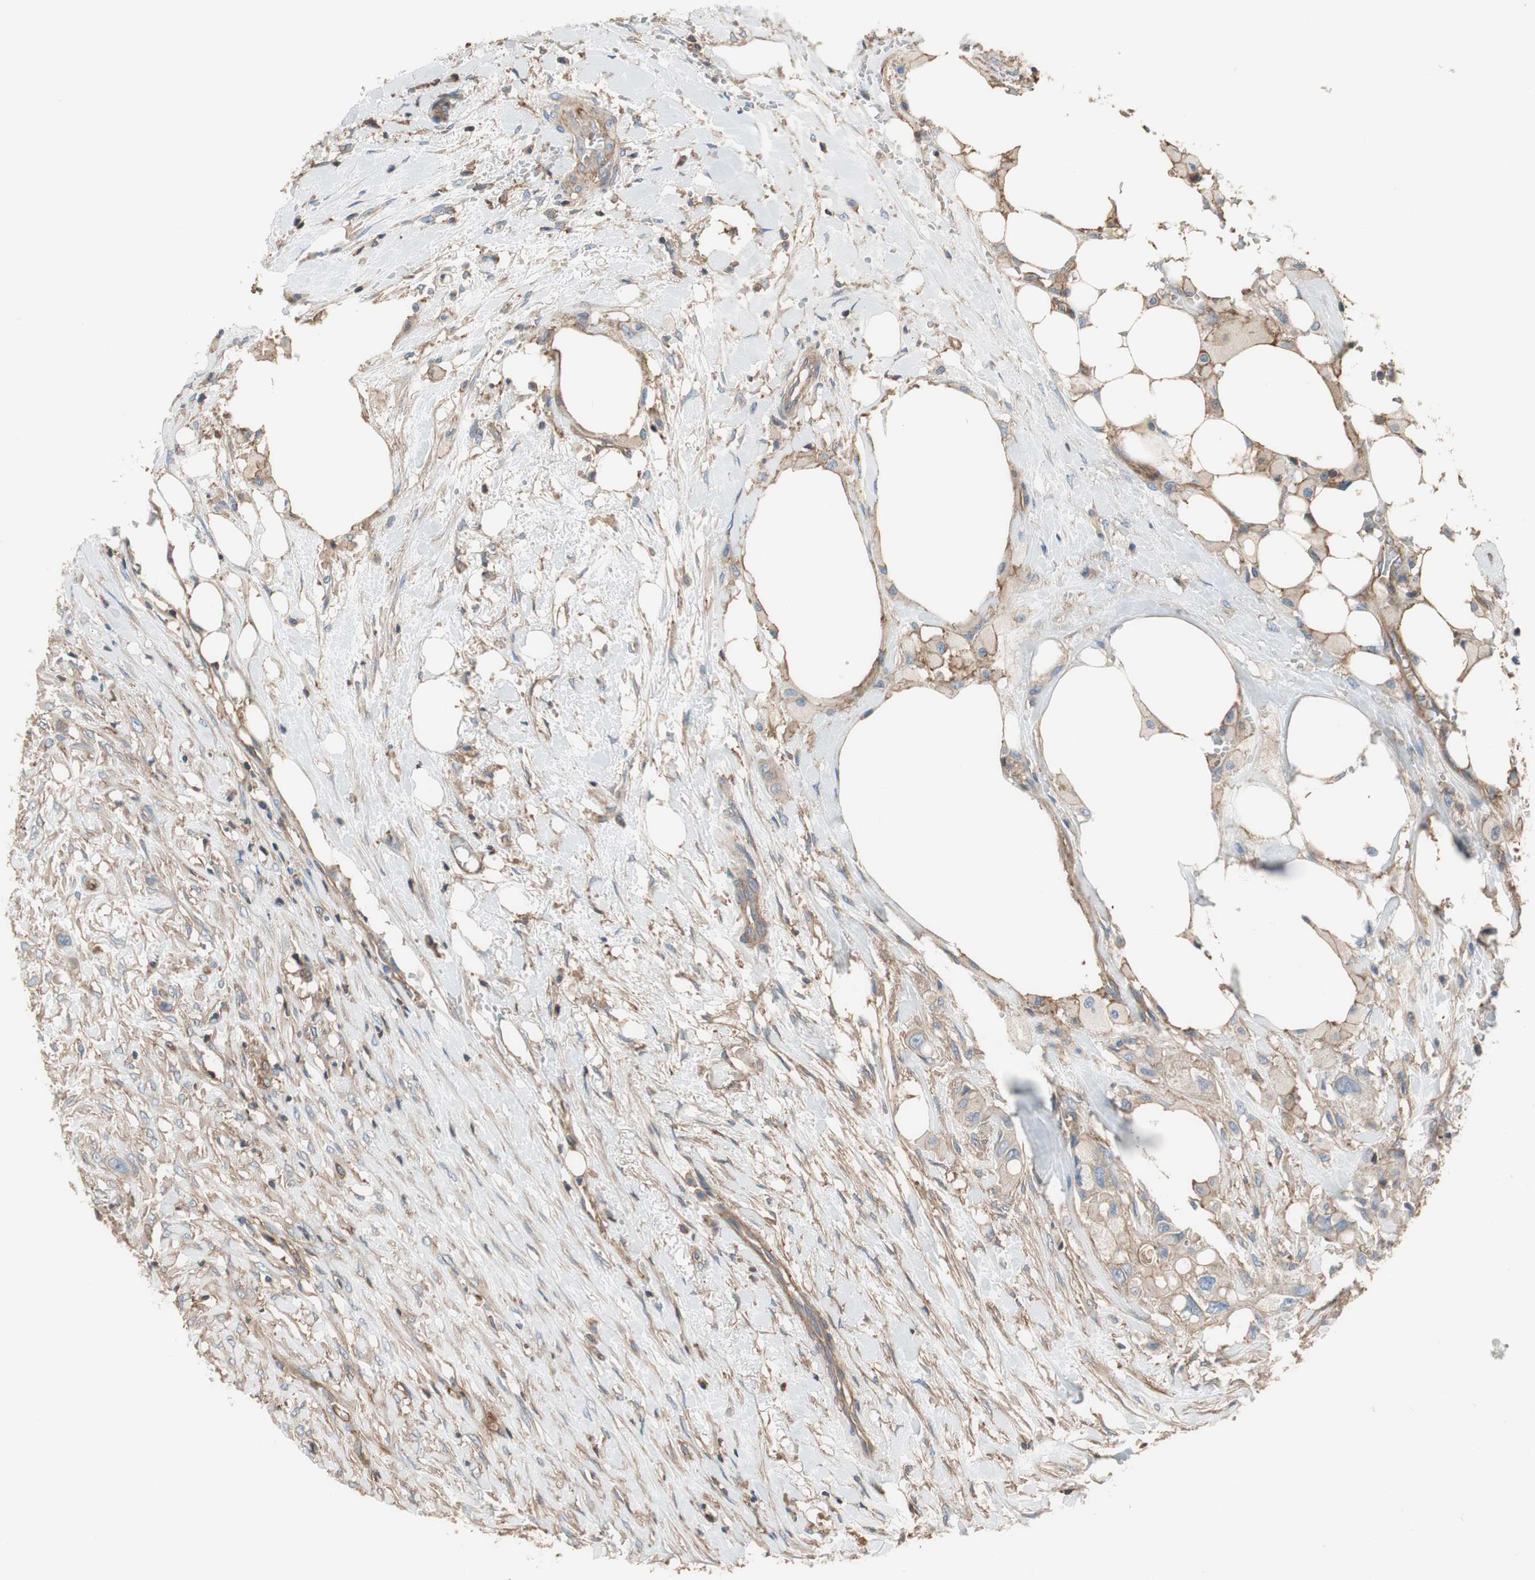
{"staining": {"intensity": "weak", "quantity": "25%-75%", "location": "cytoplasmic/membranous"}, "tissue": "colorectal cancer", "cell_type": "Tumor cells", "image_type": "cancer", "snomed": [{"axis": "morphology", "description": "Adenocarcinoma, NOS"}, {"axis": "topography", "description": "Colon"}], "caption": "Colorectal adenocarcinoma was stained to show a protein in brown. There is low levels of weak cytoplasmic/membranous expression in approximately 25%-75% of tumor cells.", "gene": "IL1RL1", "patient": {"sex": "female", "age": 57}}